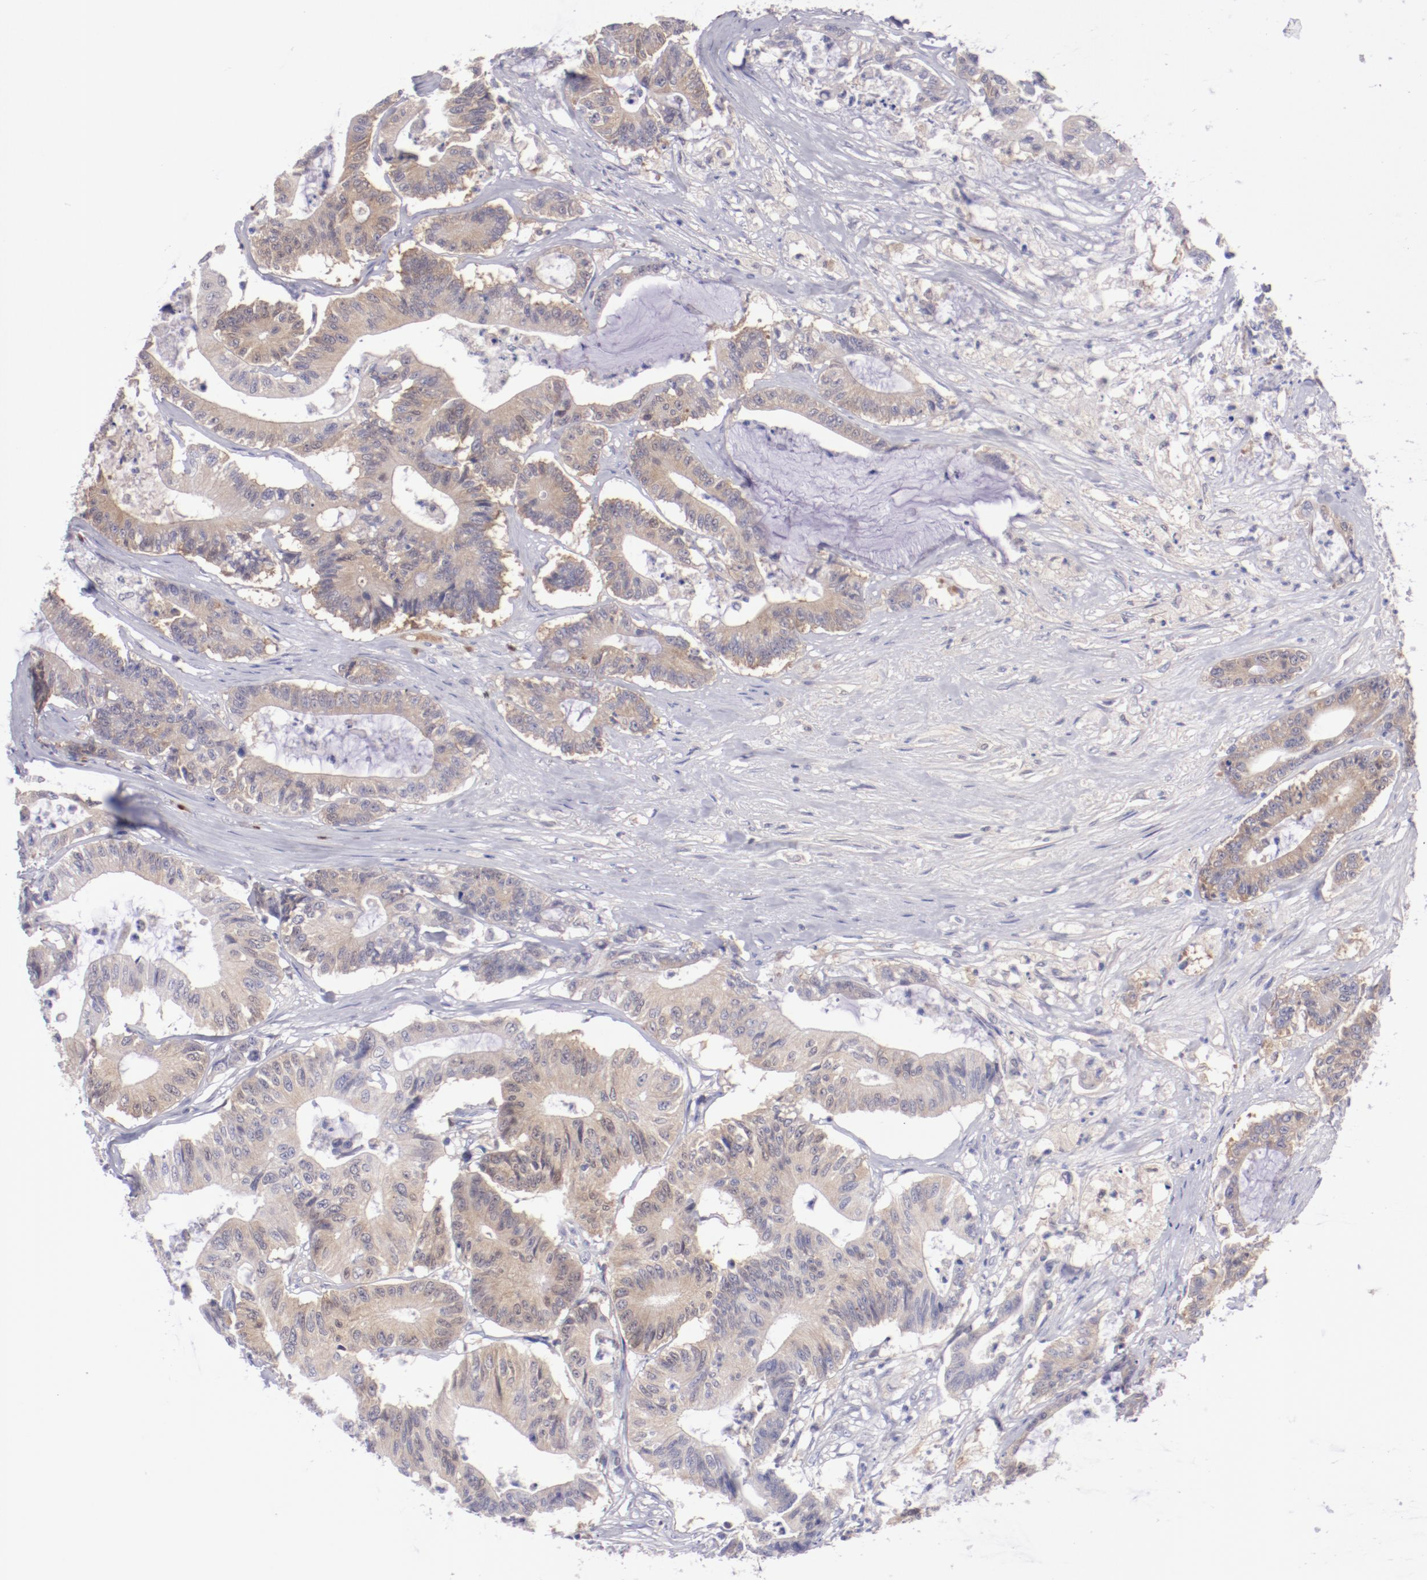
{"staining": {"intensity": "weak", "quantity": ">75%", "location": "cytoplasmic/membranous"}, "tissue": "colorectal cancer", "cell_type": "Tumor cells", "image_type": "cancer", "snomed": [{"axis": "morphology", "description": "Adenocarcinoma, NOS"}, {"axis": "topography", "description": "Colon"}], "caption": "Protein staining of colorectal cancer (adenocarcinoma) tissue displays weak cytoplasmic/membranous expression in approximately >75% of tumor cells.", "gene": "IRF8", "patient": {"sex": "female", "age": 84}}